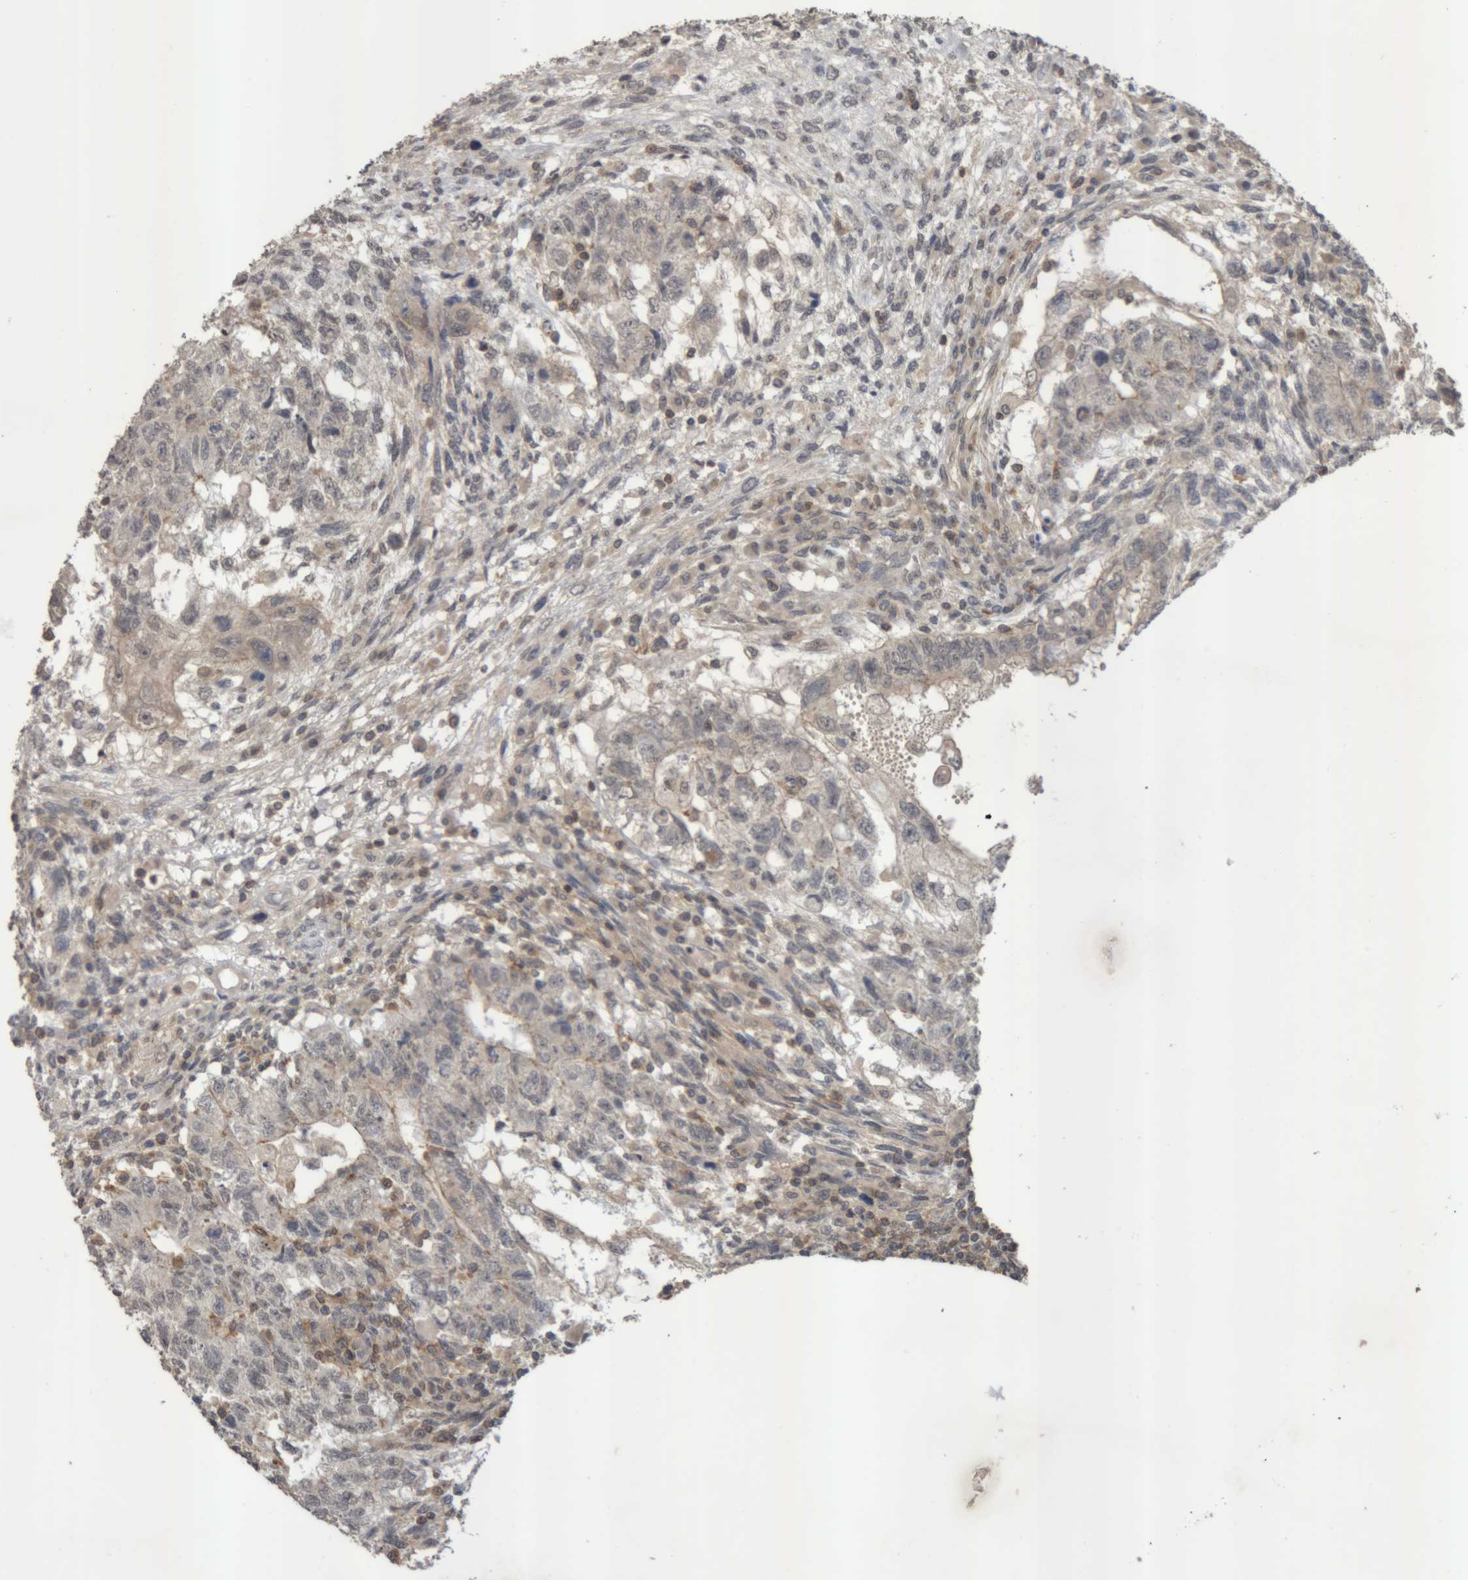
{"staining": {"intensity": "weak", "quantity": "<25%", "location": "cytoplasmic/membranous"}, "tissue": "testis cancer", "cell_type": "Tumor cells", "image_type": "cancer", "snomed": [{"axis": "morphology", "description": "Normal tissue, NOS"}, {"axis": "morphology", "description": "Carcinoma, Embryonal, NOS"}, {"axis": "topography", "description": "Testis"}], "caption": "Image shows no protein expression in tumor cells of embryonal carcinoma (testis) tissue.", "gene": "NFATC2", "patient": {"sex": "male", "age": 36}}